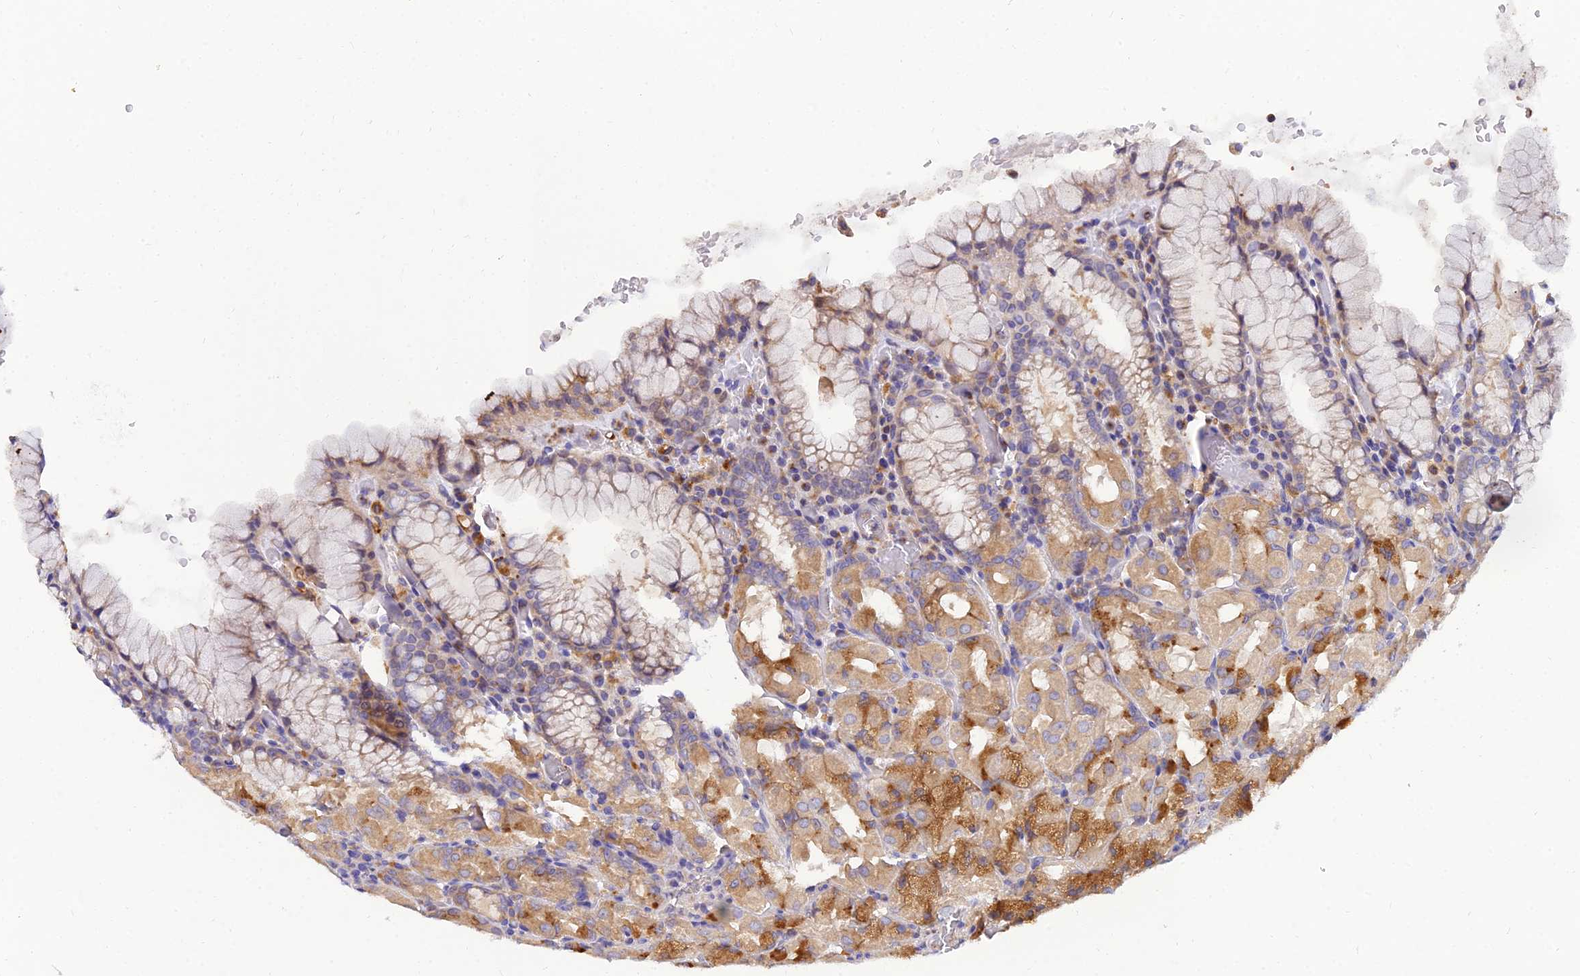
{"staining": {"intensity": "strong", "quantity": "25%-75%", "location": "cytoplasmic/membranous"}, "tissue": "stomach", "cell_type": "Glandular cells", "image_type": "normal", "snomed": [{"axis": "morphology", "description": "Normal tissue, NOS"}, {"axis": "topography", "description": "Stomach, upper"}, {"axis": "topography", "description": "Stomach, lower"}], "caption": "A photomicrograph of stomach stained for a protein displays strong cytoplasmic/membranous brown staining in glandular cells.", "gene": "ARL8A", "patient": {"sex": "male", "age": 80}}